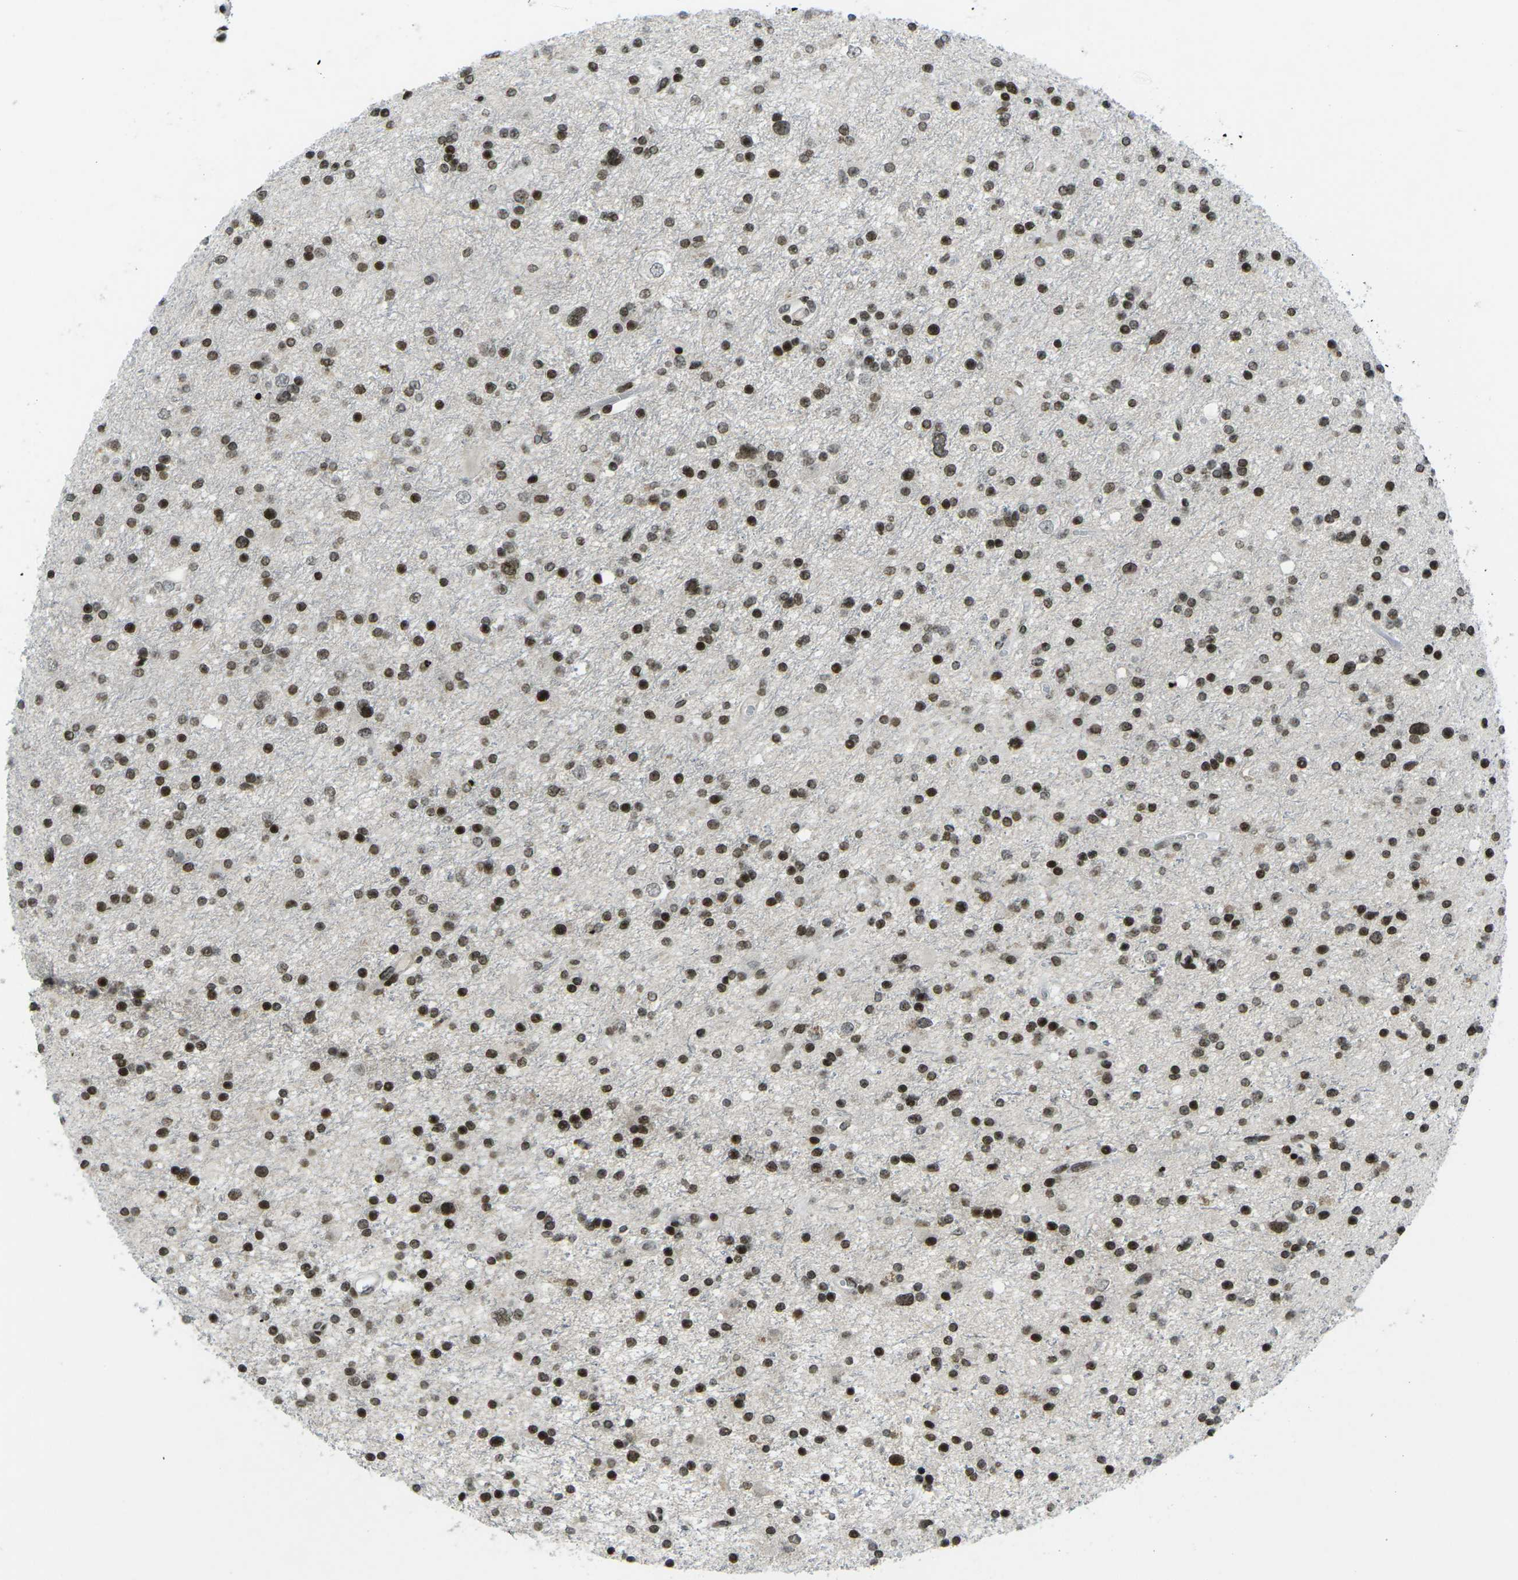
{"staining": {"intensity": "strong", "quantity": ">75%", "location": "nuclear"}, "tissue": "glioma", "cell_type": "Tumor cells", "image_type": "cancer", "snomed": [{"axis": "morphology", "description": "Glioma, malignant, High grade"}, {"axis": "topography", "description": "Brain"}], "caption": "This photomicrograph demonstrates malignant glioma (high-grade) stained with IHC to label a protein in brown. The nuclear of tumor cells show strong positivity for the protein. Nuclei are counter-stained blue.", "gene": "EME1", "patient": {"sex": "male", "age": 33}}